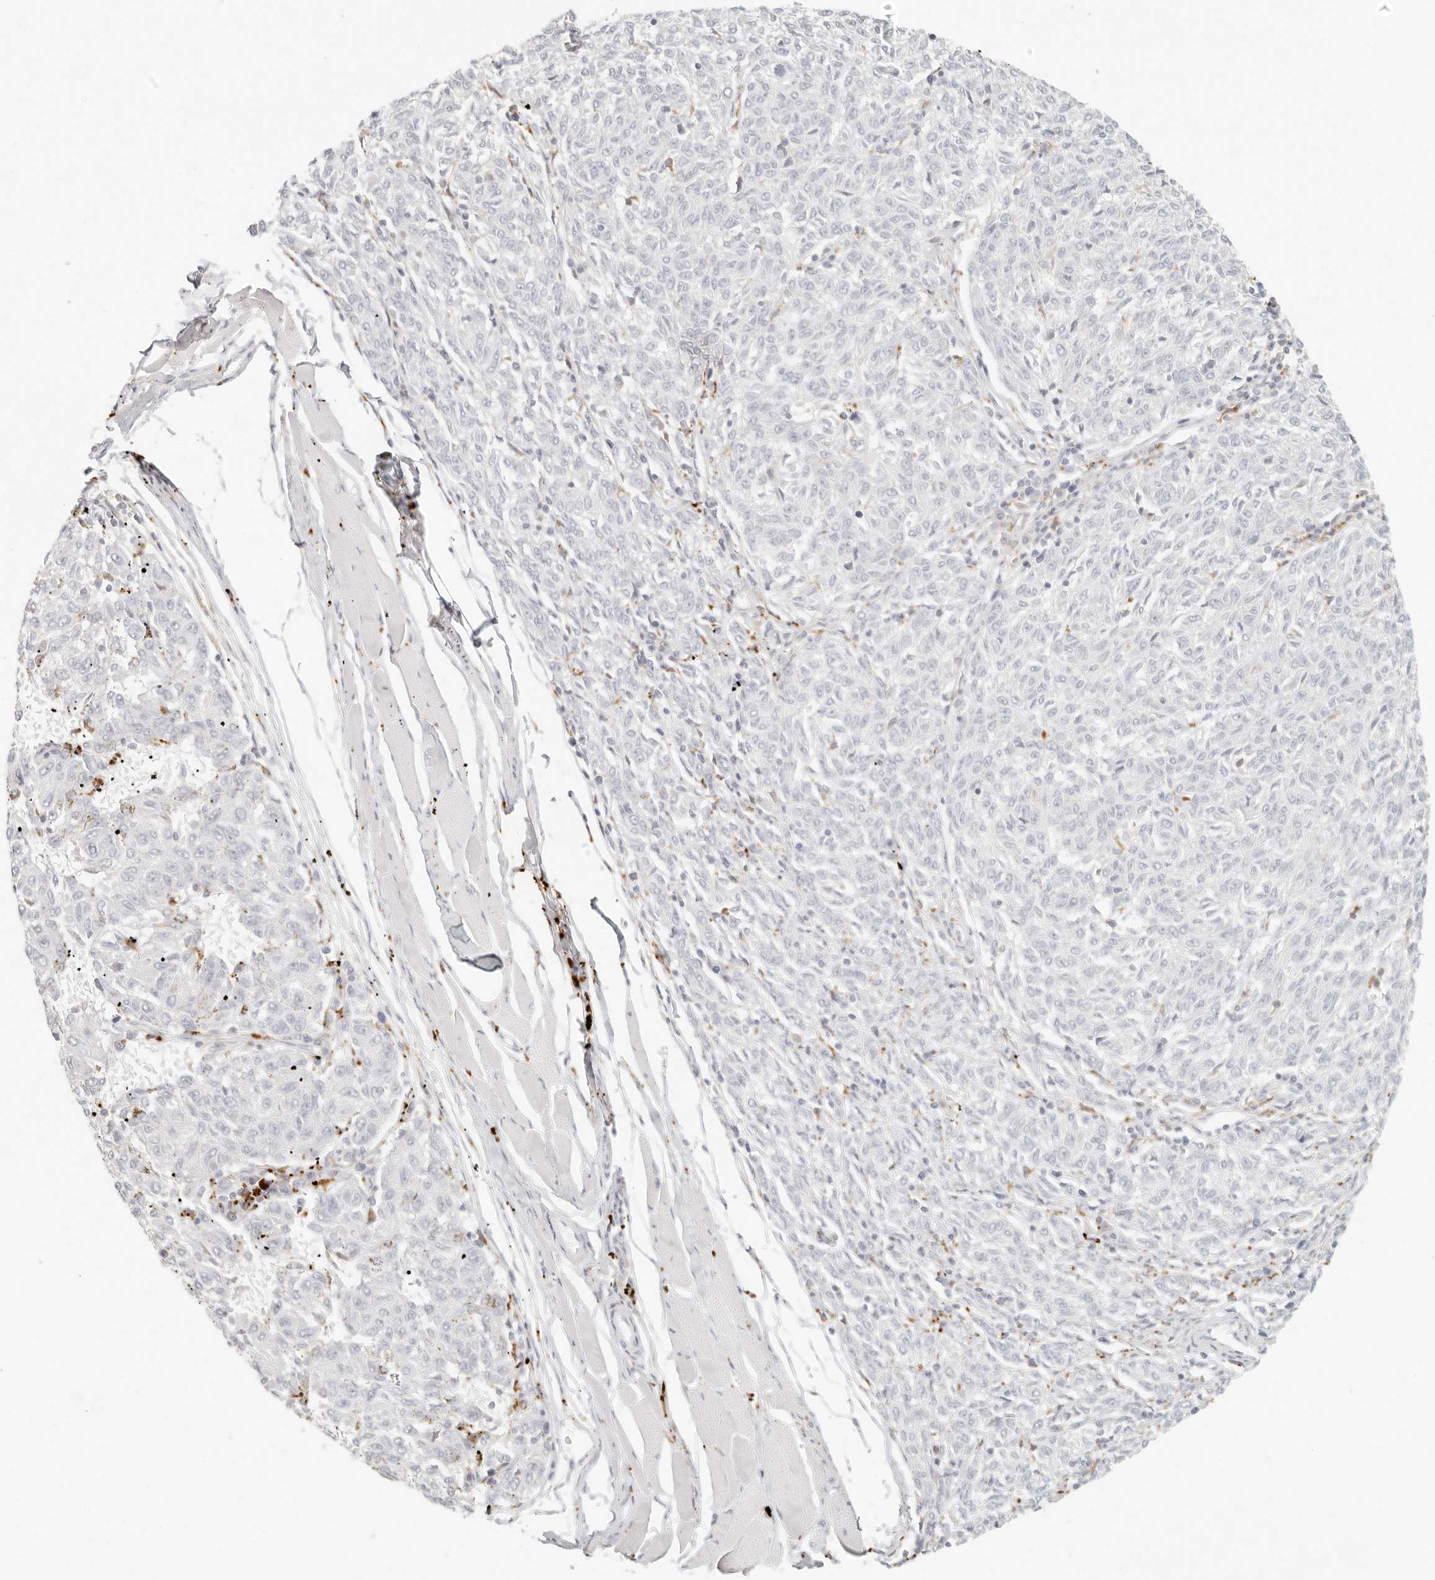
{"staining": {"intensity": "negative", "quantity": "none", "location": "none"}, "tissue": "melanoma", "cell_type": "Tumor cells", "image_type": "cancer", "snomed": [{"axis": "morphology", "description": "Malignant melanoma, NOS"}, {"axis": "topography", "description": "Skin"}], "caption": "Tumor cells show no significant staining in melanoma. (DAB immunohistochemistry (IHC) visualized using brightfield microscopy, high magnification).", "gene": "RNASET2", "patient": {"sex": "female", "age": 72}}